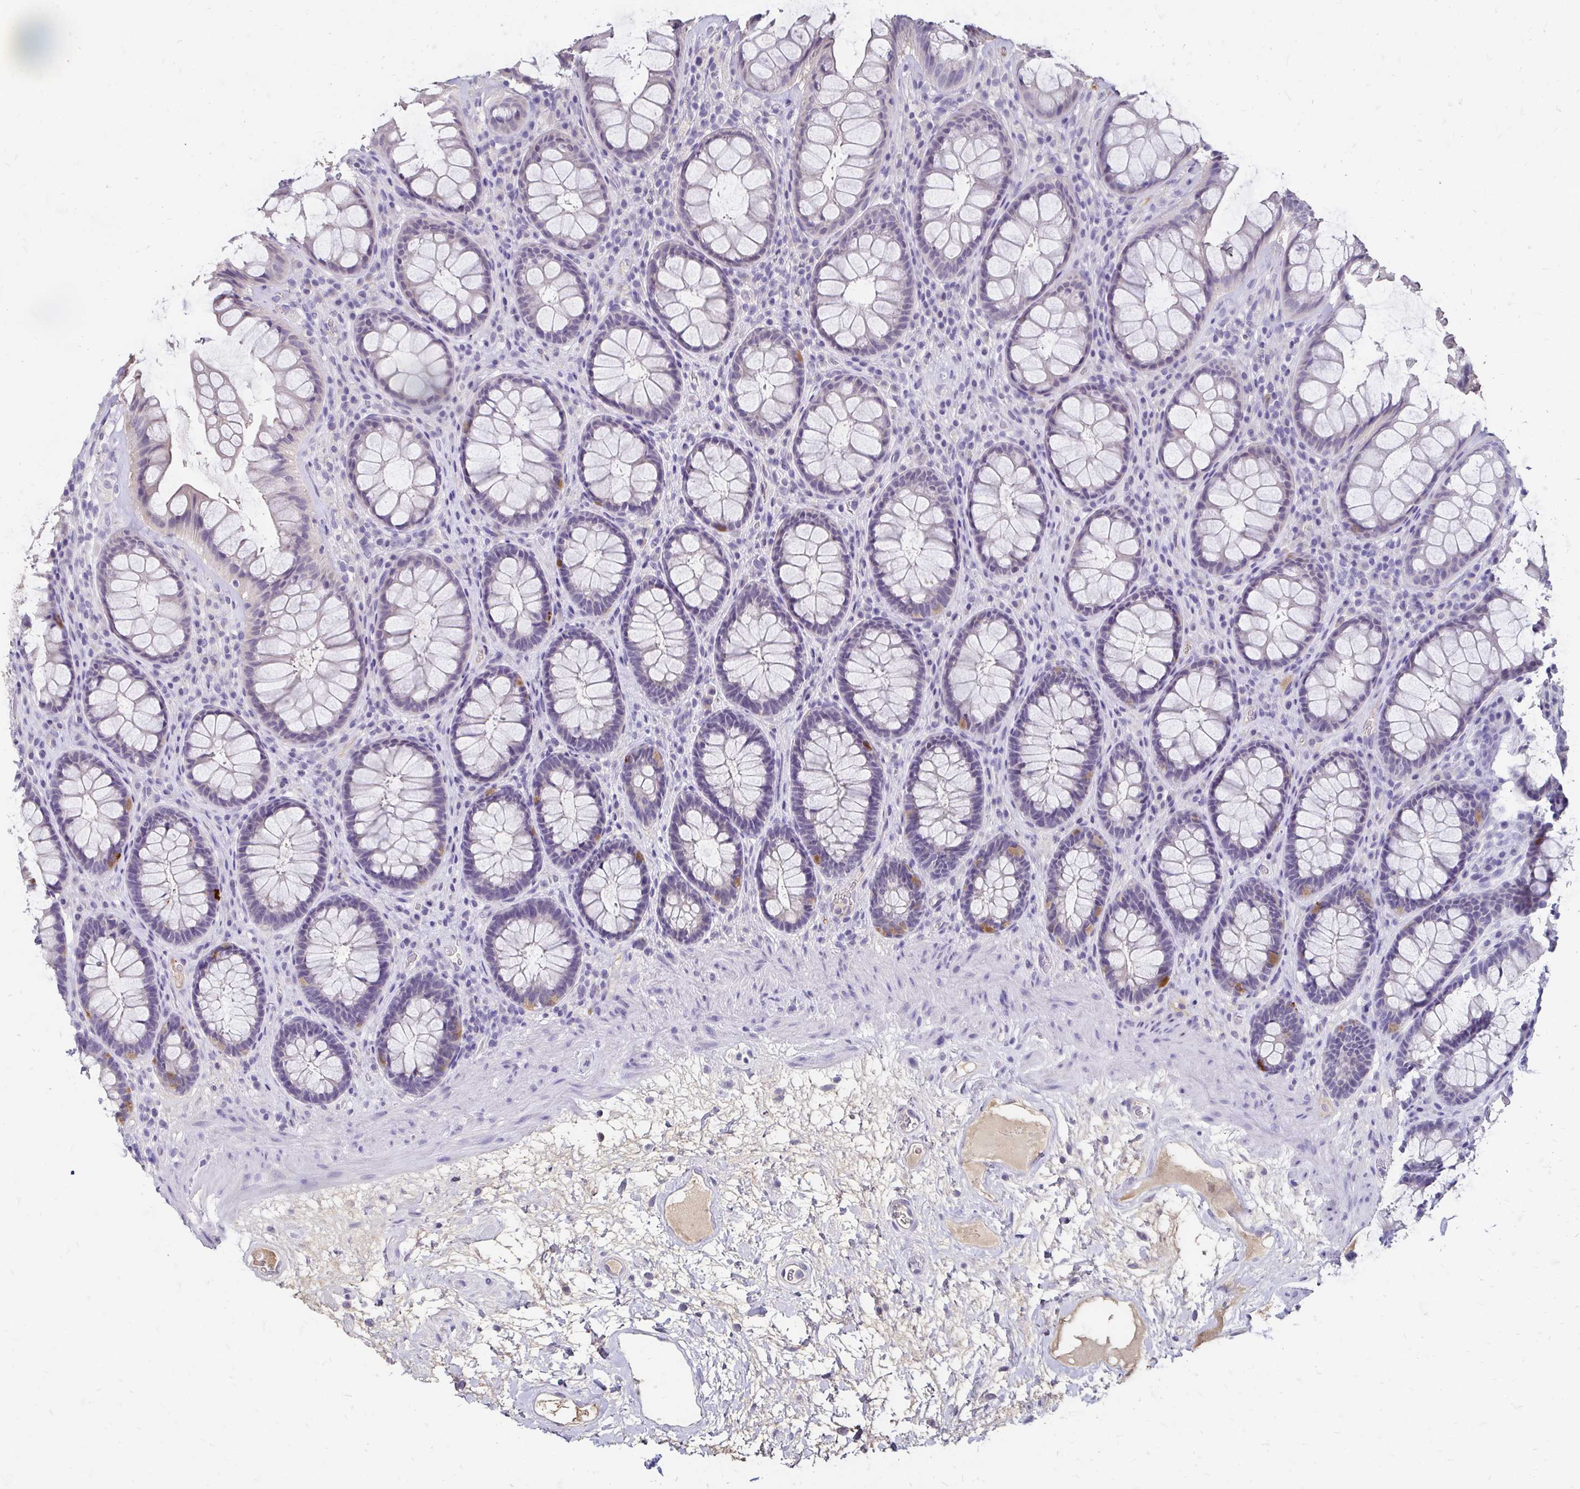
{"staining": {"intensity": "strong", "quantity": "<25%", "location": "cytoplasmic/membranous"}, "tissue": "rectum", "cell_type": "Glandular cells", "image_type": "normal", "snomed": [{"axis": "morphology", "description": "Normal tissue, NOS"}, {"axis": "topography", "description": "Rectum"}], "caption": "Glandular cells exhibit medium levels of strong cytoplasmic/membranous expression in approximately <25% of cells in normal human rectum.", "gene": "SCG3", "patient": {"sex": "male", "age": 72}}